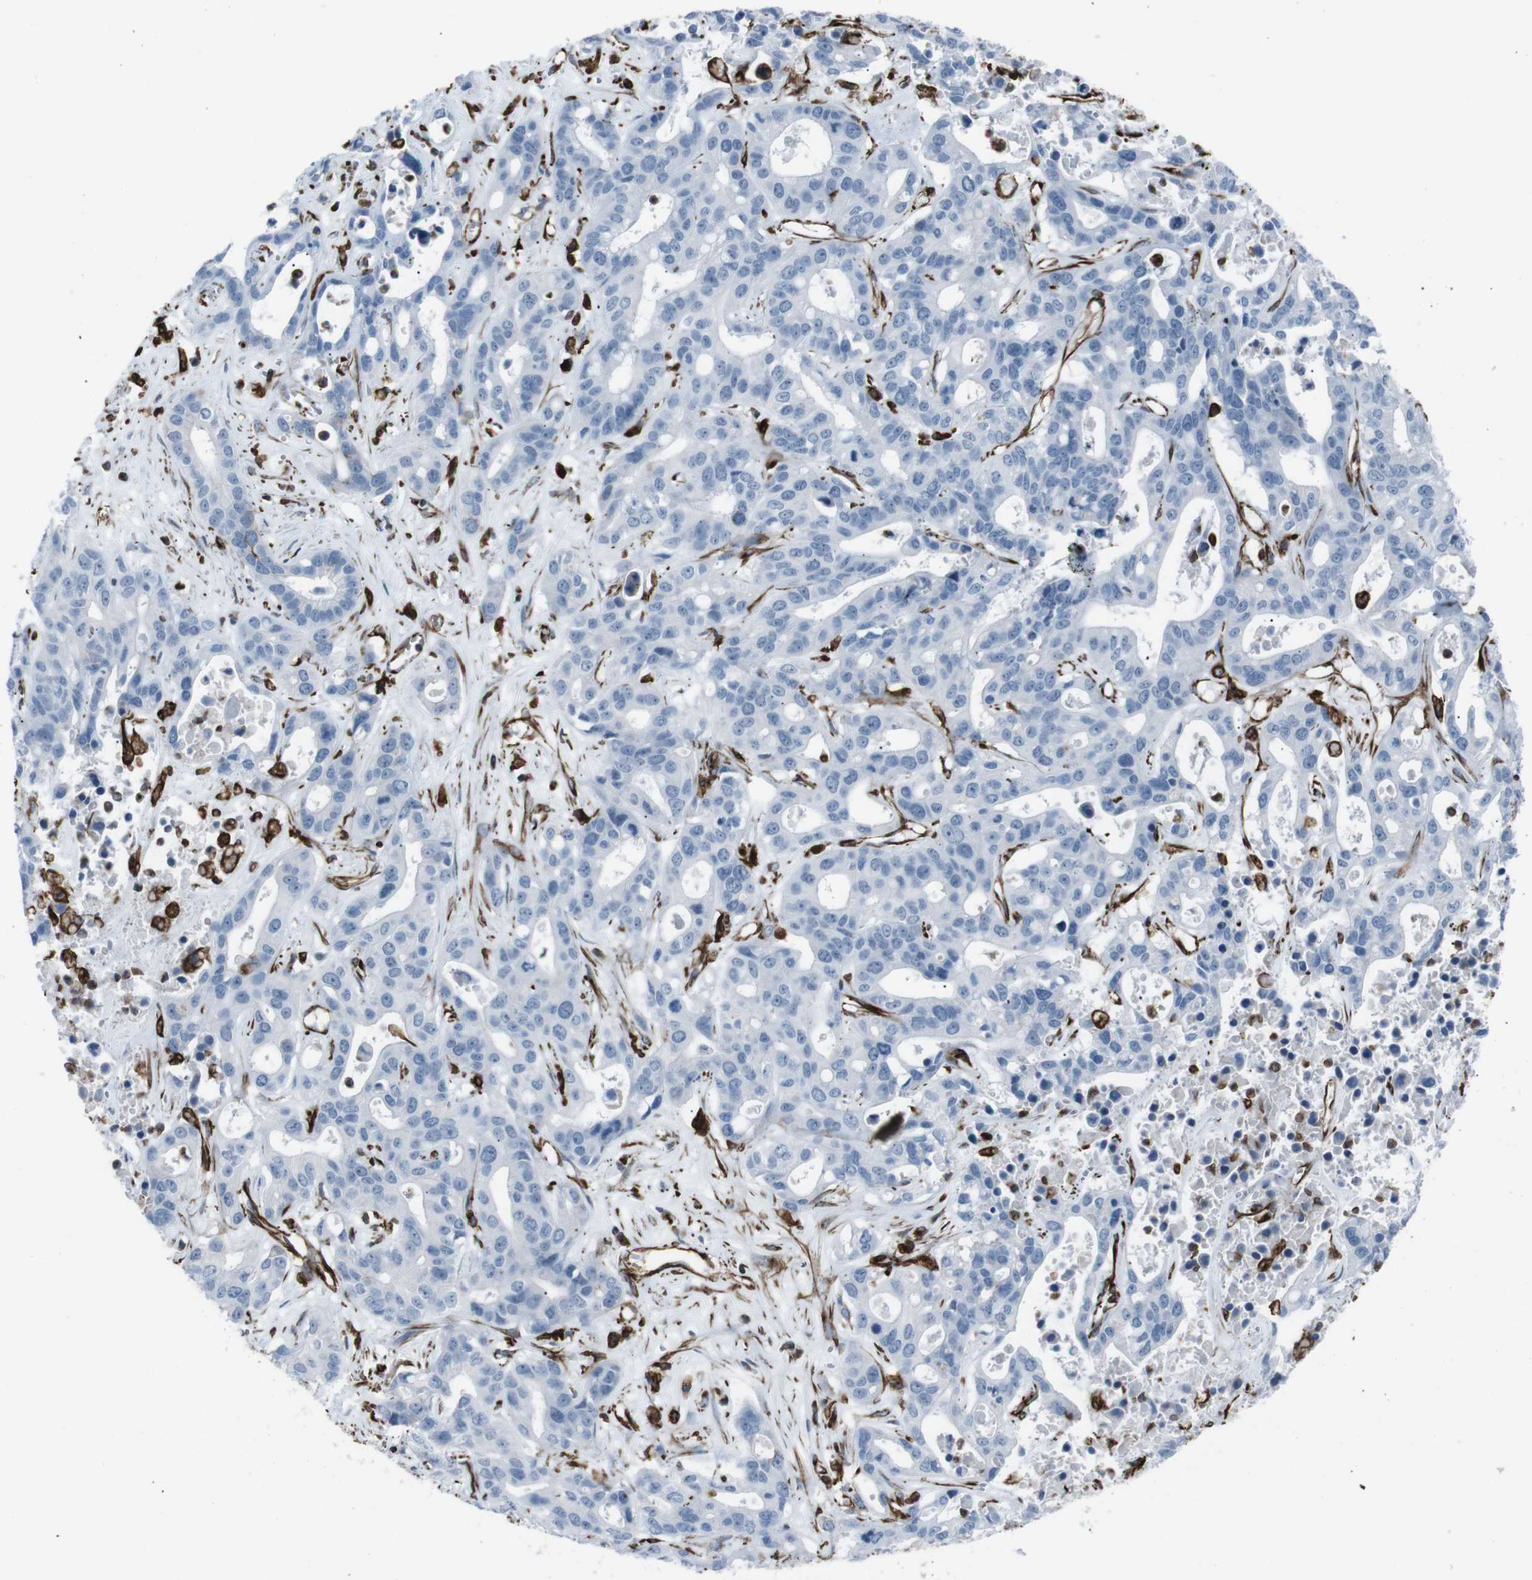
{"staining": {"intensity": "negative", "quantity": "none", "location": "none"}, "tissue": "liver cancer", "cell_type": "Tumor cells", "image_type": "cancer", "snomed": [{"axis": "morphology", "description": "Cholangiocarcinoma"}, {"axis": "topography", "description": "Liver"}], "caption": "Tumor cells show no significant protein expression in cholangiocarcinoma (liver).", "gene": "ZDHHC6", "patient": {"sex": "female", "age": 65}}